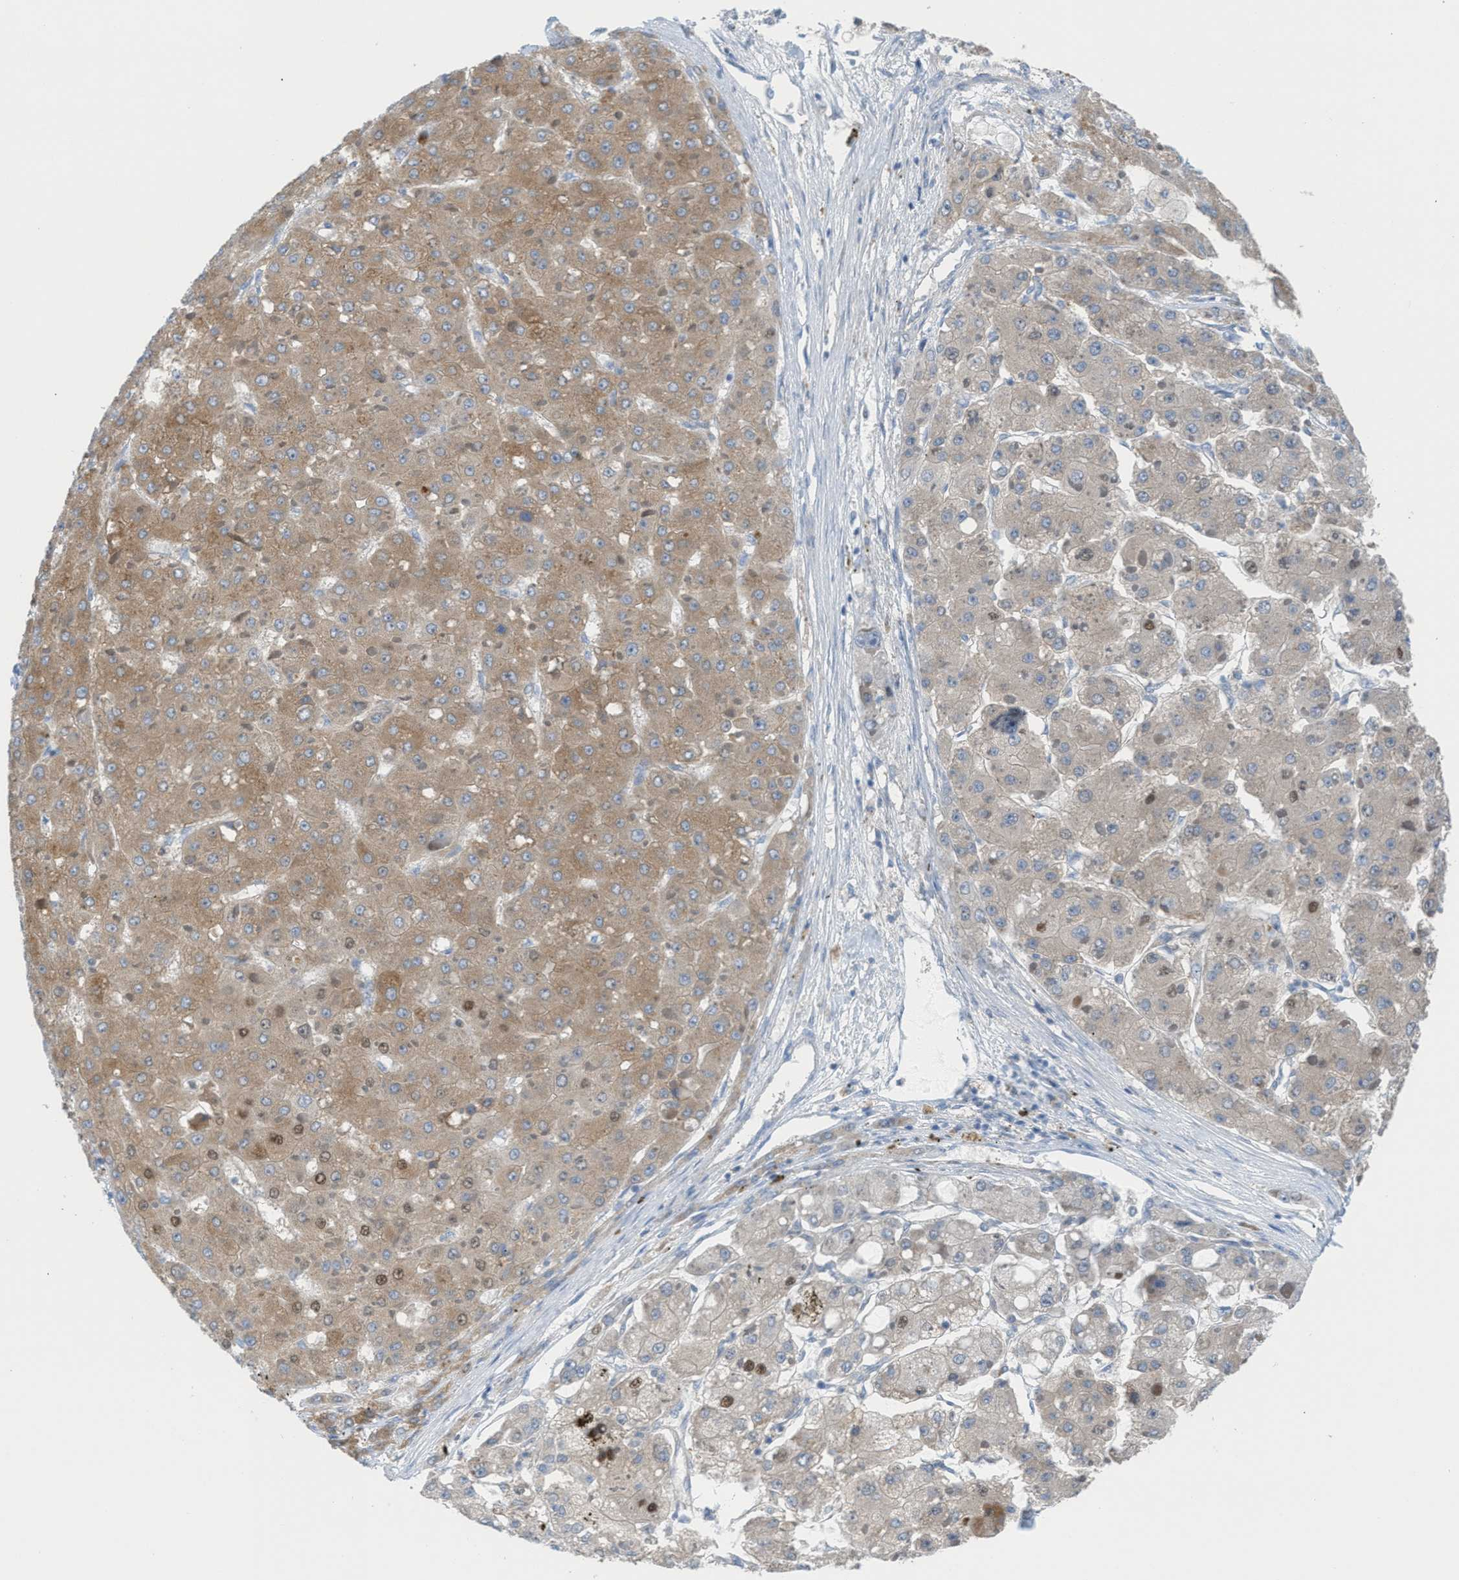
{"staining": {"intensity": "weak", "quantity": "25%-75%", "location": "cytoplasmic/membranous,nuclear"}, "tissue": "liver cancer", "cell_type": "Tumor cells", "image_type": "cancer", "snomed": [{"axis": "morphology", "description": "Carcinoma, Hepatocellular, NOS"}, {"axis": "topography", "description": "Liver"}], "caption": "Immunohistochemistry photomicrograph of neoplastic tissue: human liver hepatocellular carcinoma stained using immunohistochemistry displays low levels of weak protein expression localized specifically in the cytoplasmic/membranous and nuclear of tumor cells, appearing as a cytoplasmic/membranous and nuclear brown color.", "gene": "PPM1D", "patient": {"sex": "female", "age": 73}}